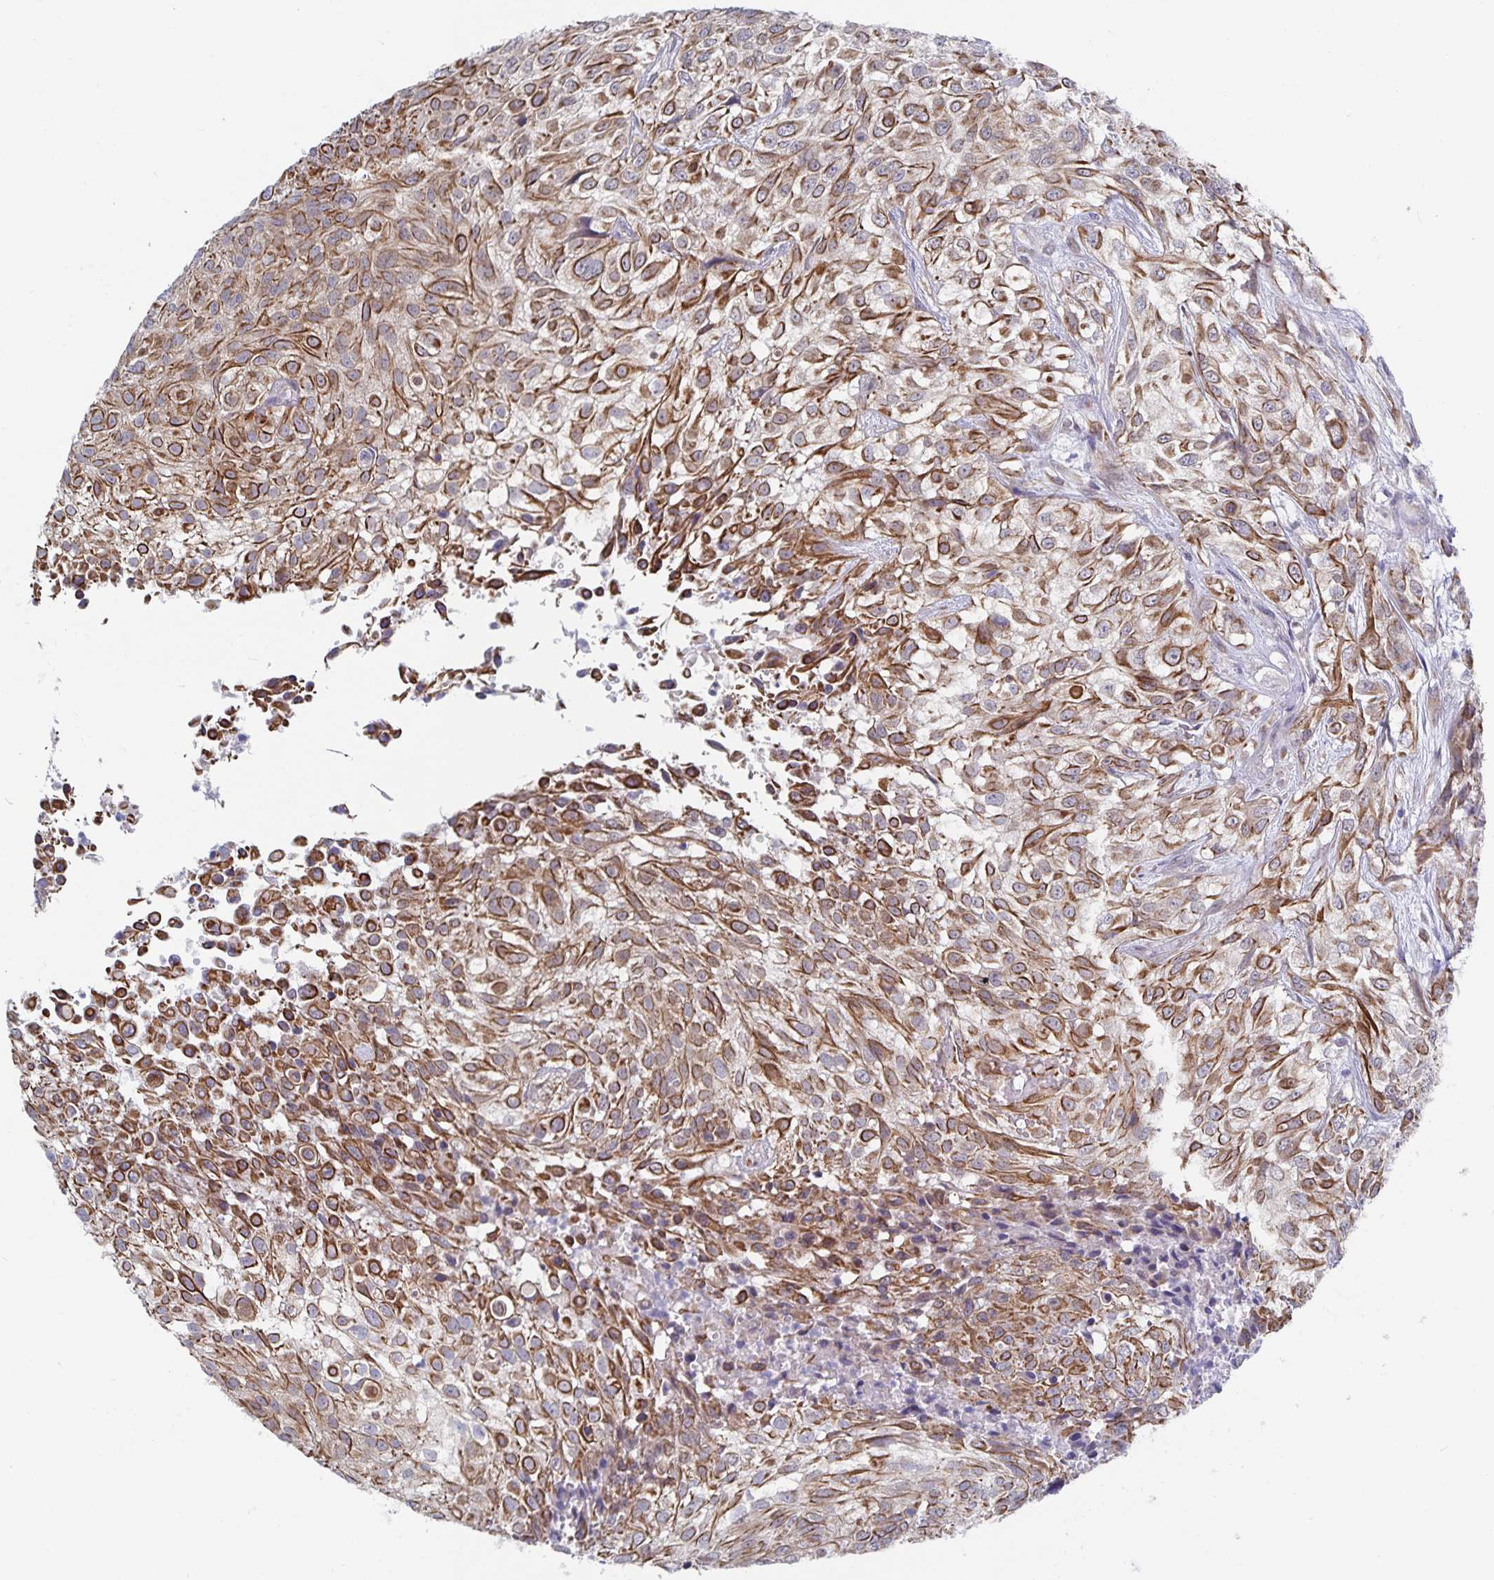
{"staining": {"intensity": "moderate", "quantity": "25%-75%", "location": "cytoplasmic/membranous"}, "tissue": "urothelial cancer", "cell_type": "Tumor cells", "image_type": "cancer", "snomed": [{"axis": "morphology", "description": "Urothelial carcinoma, High grade"}, {"axis": "topography", "description": "Urinary bladder"}], "caption": "Immunohistochemical staining of urothelial cancer reveals moderate cytoplasmic/membranous protein expression in approximately 25%-75% of tumor cells.", "gene": "ZIK1", "patient": {"sex": "male", "age": 56}}